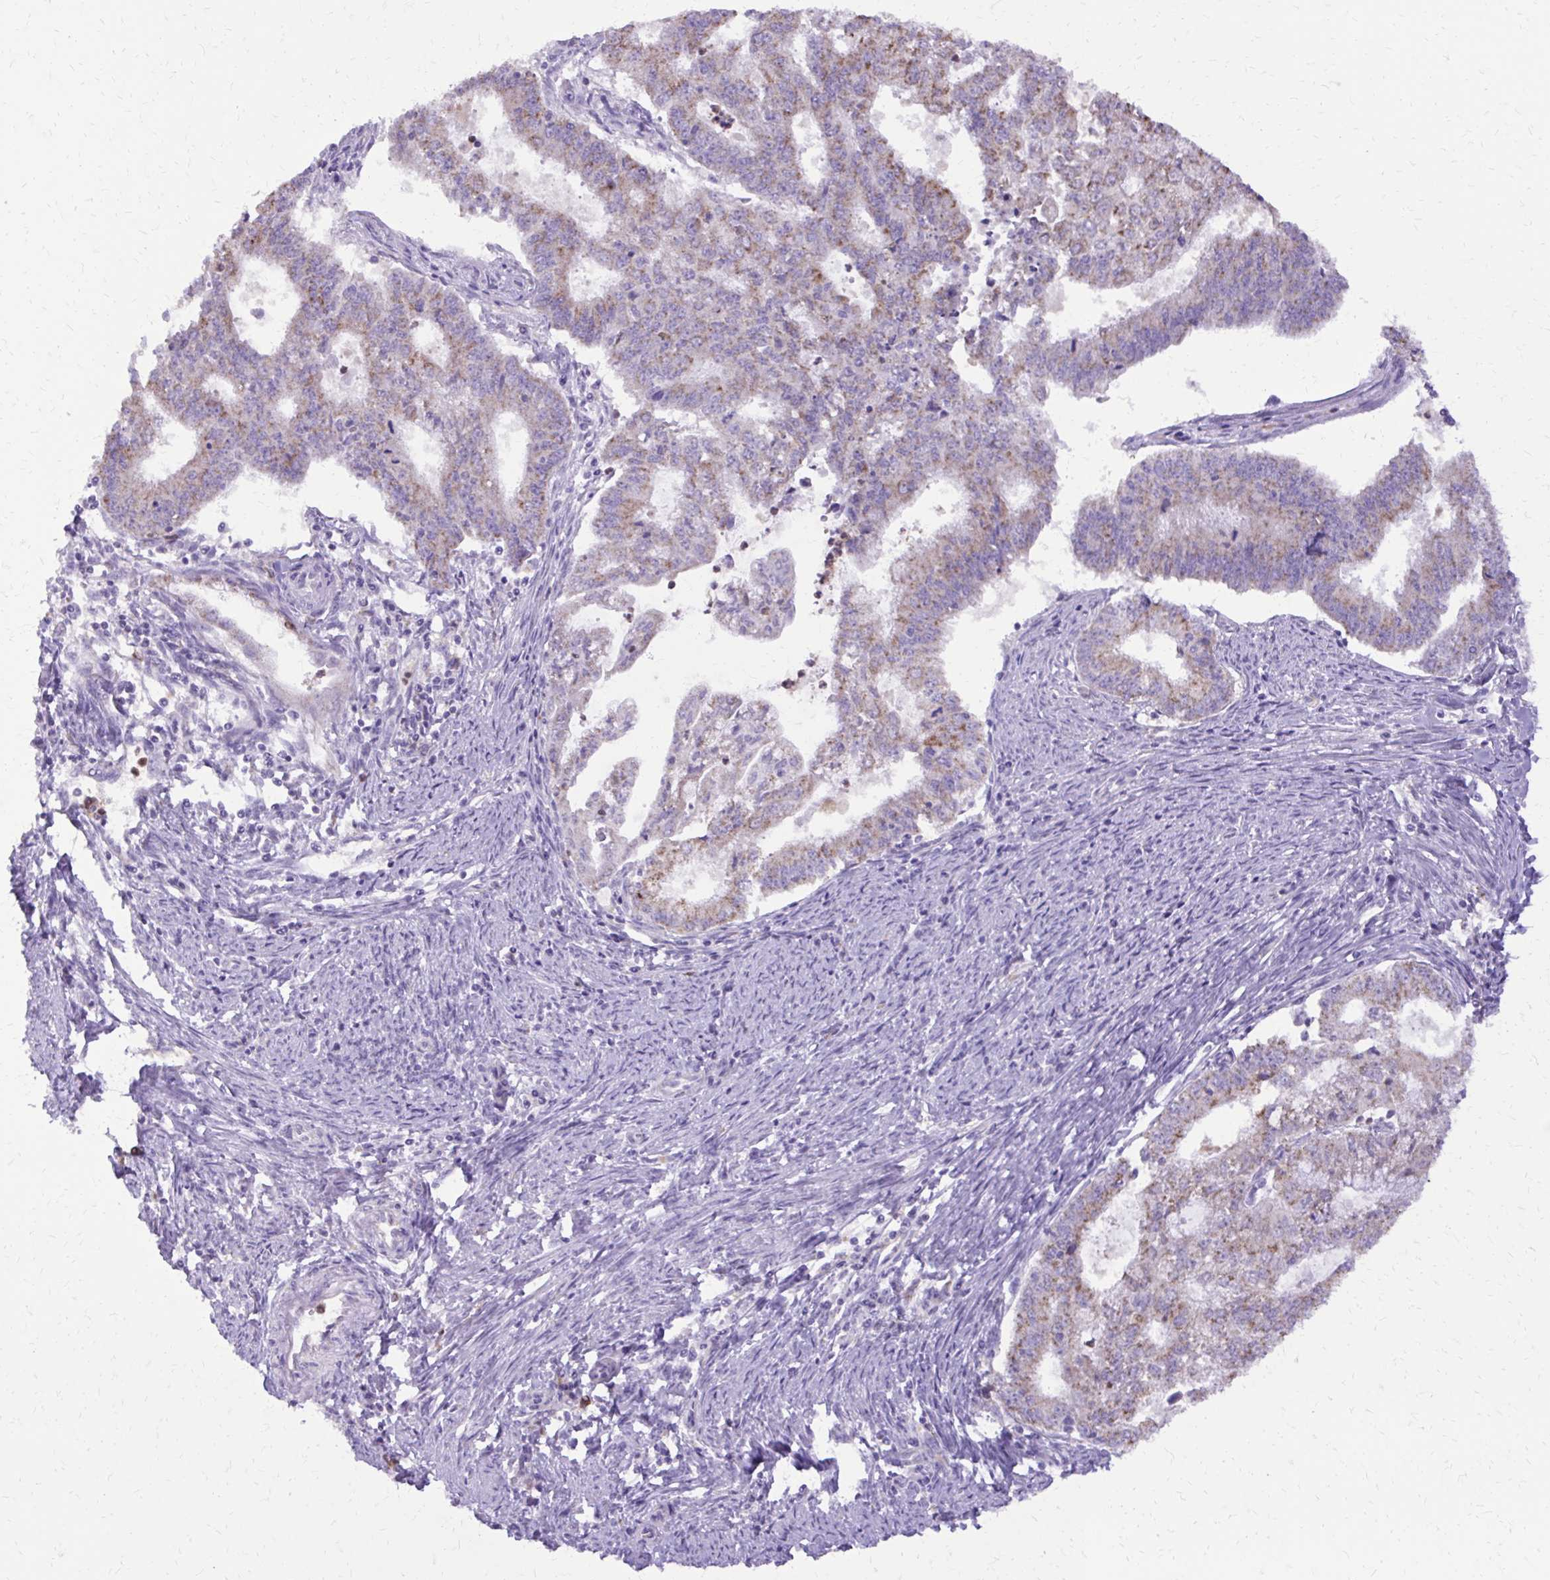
{"staining": {"intensity": "weak", "quantity": "25%-75%", "location": "cytoplasmic/membranous"}, "tissue": "endometrial cancer", "cell_type": "Tumor cells", "image_type": "cancer", "snomed": [{"axis": "morphology", "description": "Adenocarcinoma, NOS"}, {"axis": "topography", "description": "Endometrium"}], "caption": "Adenocarcinoma (endometrial) stained for a protein (brown) exhibits weak cytoplasmic/membranous positive staining in approximately 25%-75% of tumor cells.", "gene": "CAT", "patient": {"sex": "female", "age": 61}}